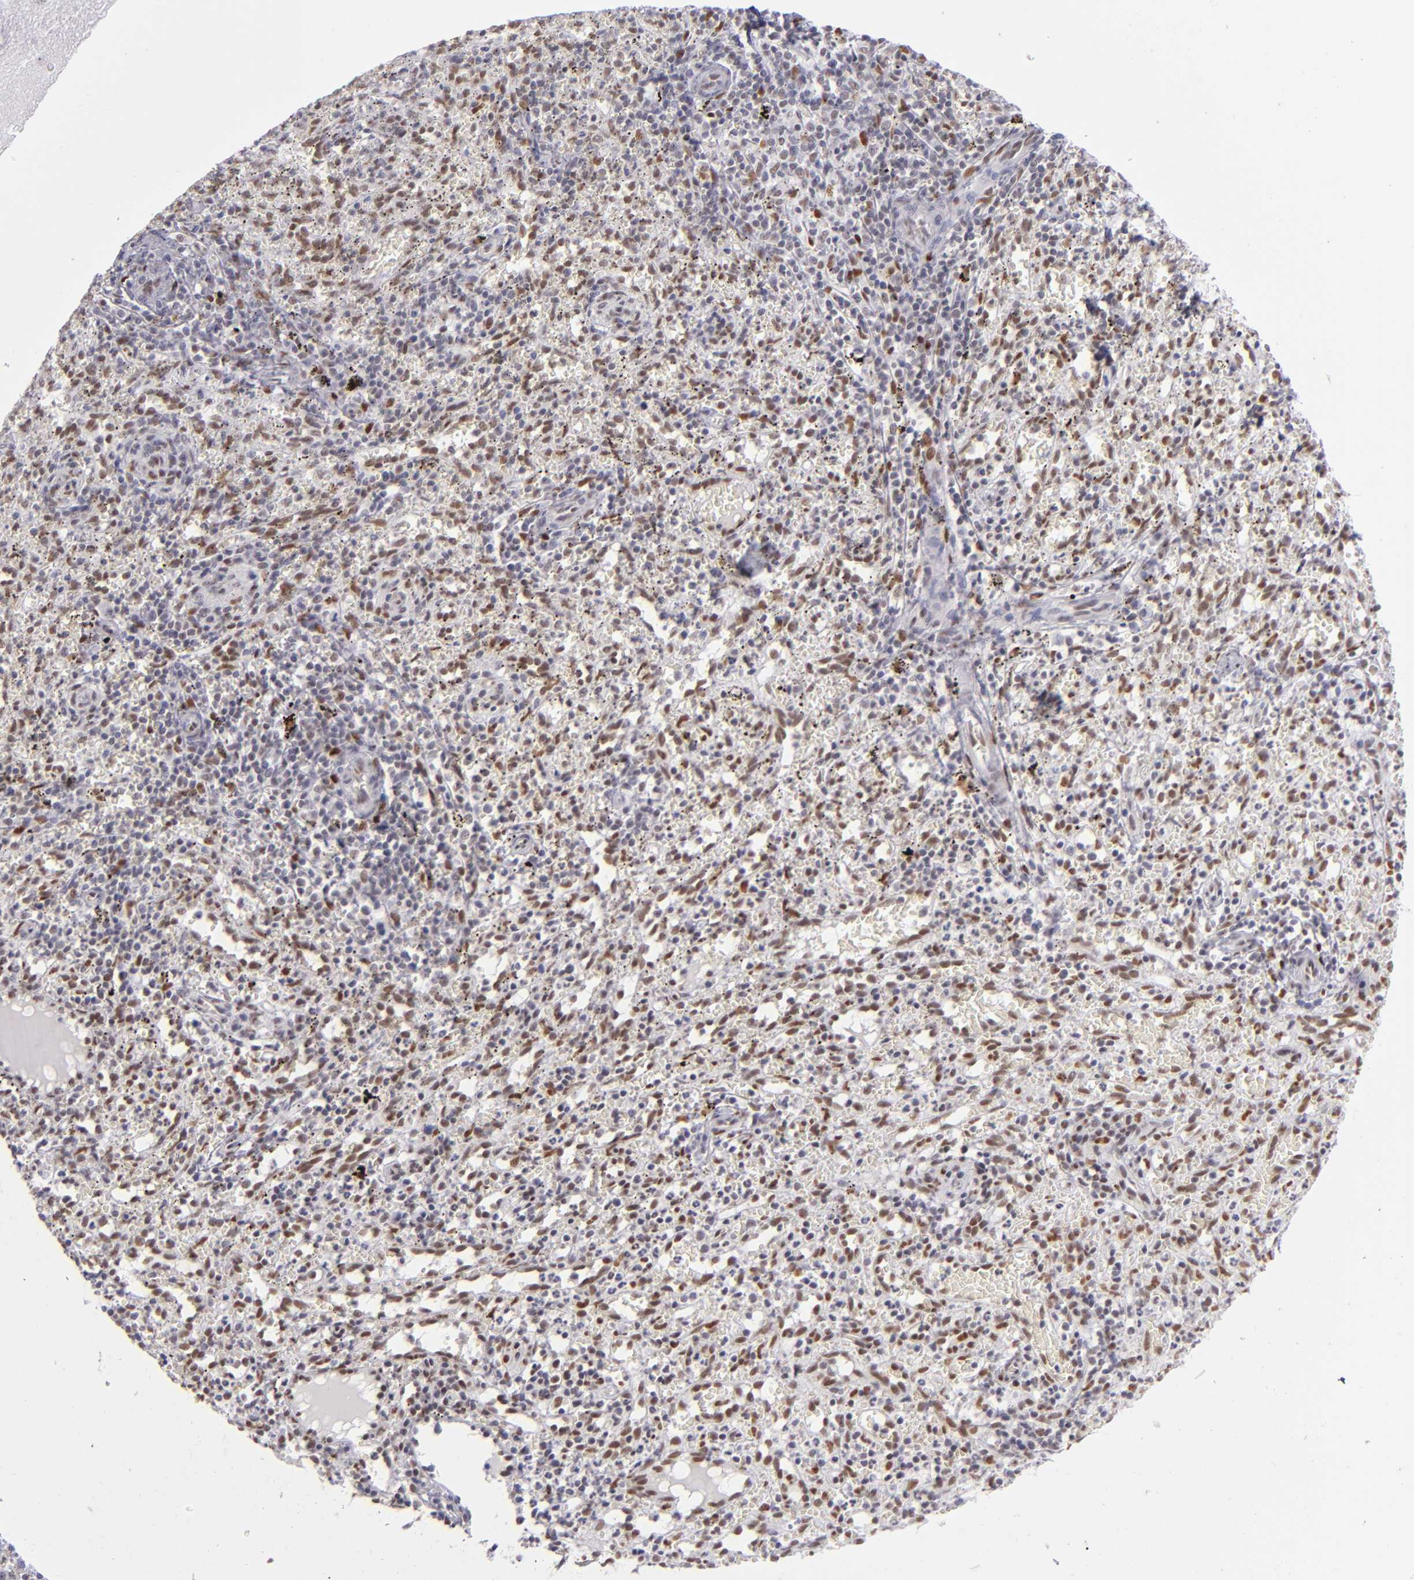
{"staining": {"intensity": "strong", "quantity": ">75%", "location": "nuclear"}, "tissue": "spleen", "cell_type": "Cells in red pulp", "image_type": "normal", "snomed": [{"axis": "morphology", "description": "Normal tissue, NOS"}, {"axis": "topography", "description": "Spleen"}], "caption": "A high-resolution image shows IHC staining of benign spleen, which reveals strong nuclear positivity in about >75% of cells in red pulp.", "gene": "TOP3A", "patient": {"sex": "female", "age": 10}}